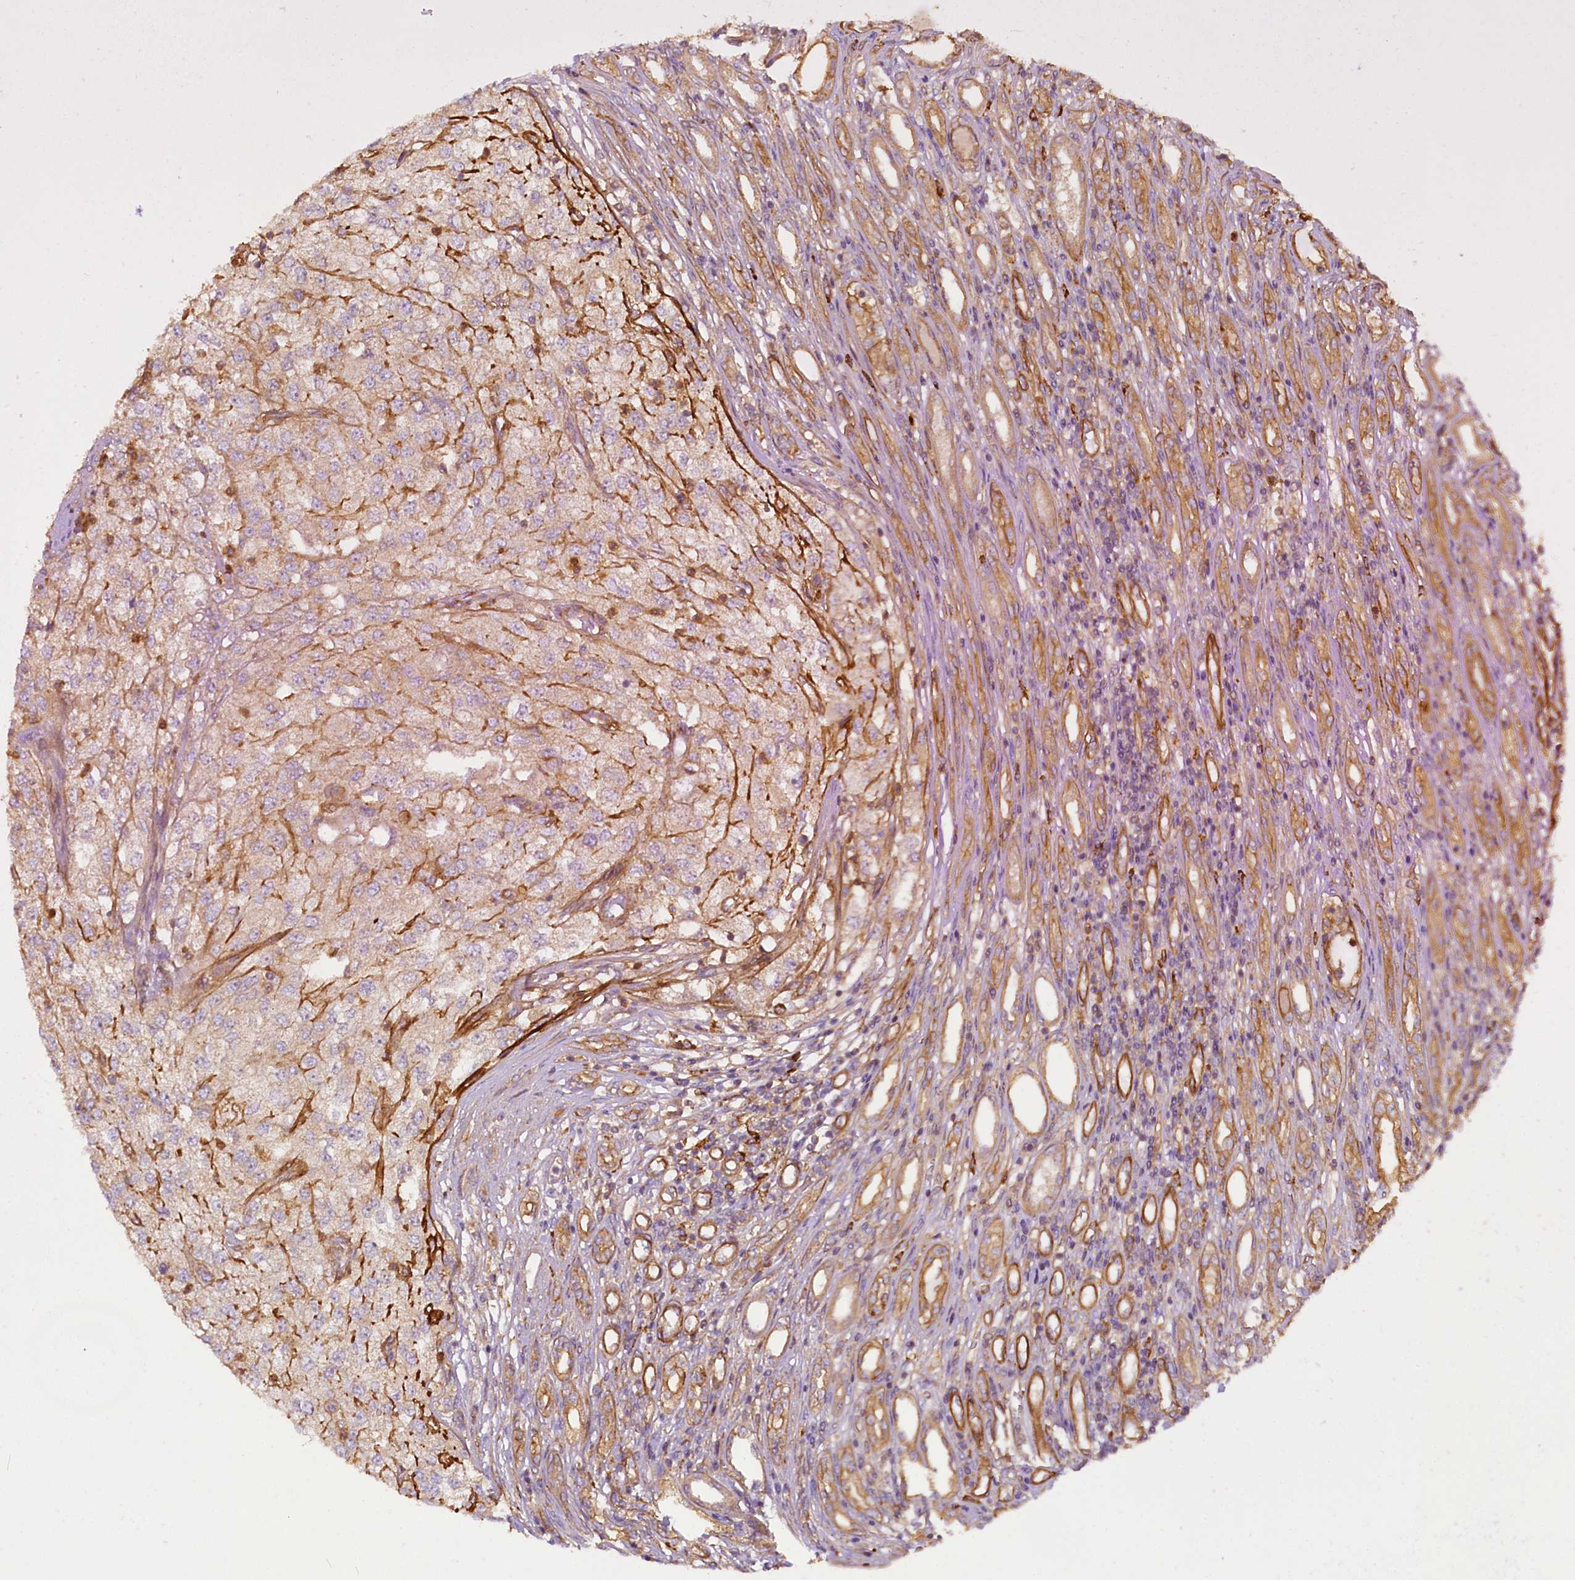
{"staining": {"intensity": "negative", "quantity": "none", "location": "none"}, "tissue": "renal cancer", "cell_type": "Tumor cells", "image_type": "cancer", "snomed": [{"axis": "morphology", "description": "Adenocarcinoma, NOS"}, {"axis": "topography", "description": "Kidney"}], "caption": "DAB immunohistochemical staining of human renal cancer shows no significant staining in tumor cells.", "gene": "CSAD", "patient": {"sex": "female", "age": 54}}